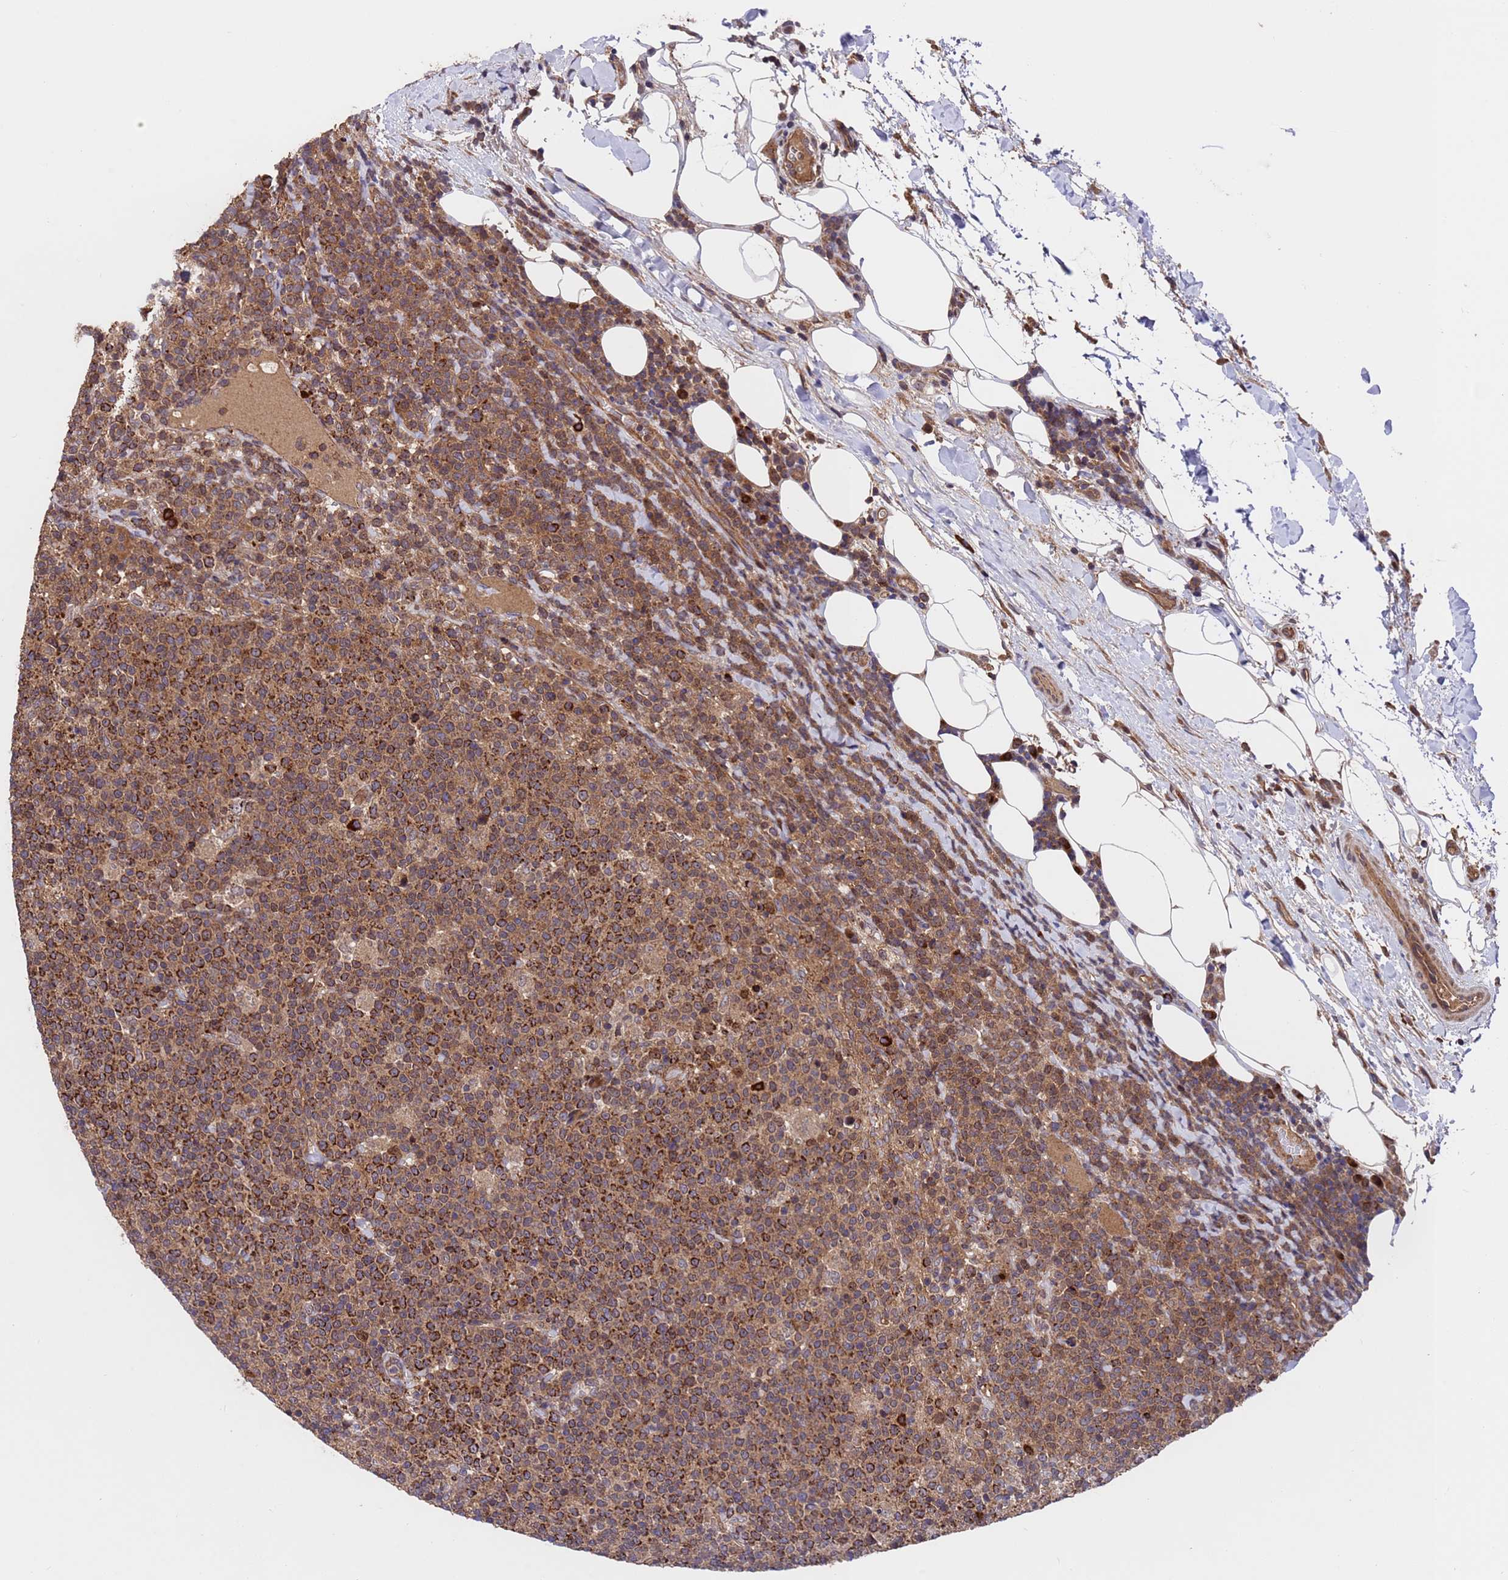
{"staining": {"intensity": "moderate", "quantity": ">75%", "location": "cytoplasmic/membranous"}, "tissue": "lymphoma", "cell_type": "Tumor cells", "image_type": "cancer", "snomed": [{"axis": "morphology", "description": "Malignant lymphoma, non-Hodgkin's type, High grade"}, {"axis": "topography", "description": "Lymph node"}], "caption": "Lymphoma stained for a protein reveals moderate cytoplasmic/membranous positivity in tumor cells. The staining is performed using DAB brown chromogen to label protein expression. The nuclei are counter-stained blue using hematoxylin.", "gene": "TSR3", "patient": {"sex": "male", "age": 61}}